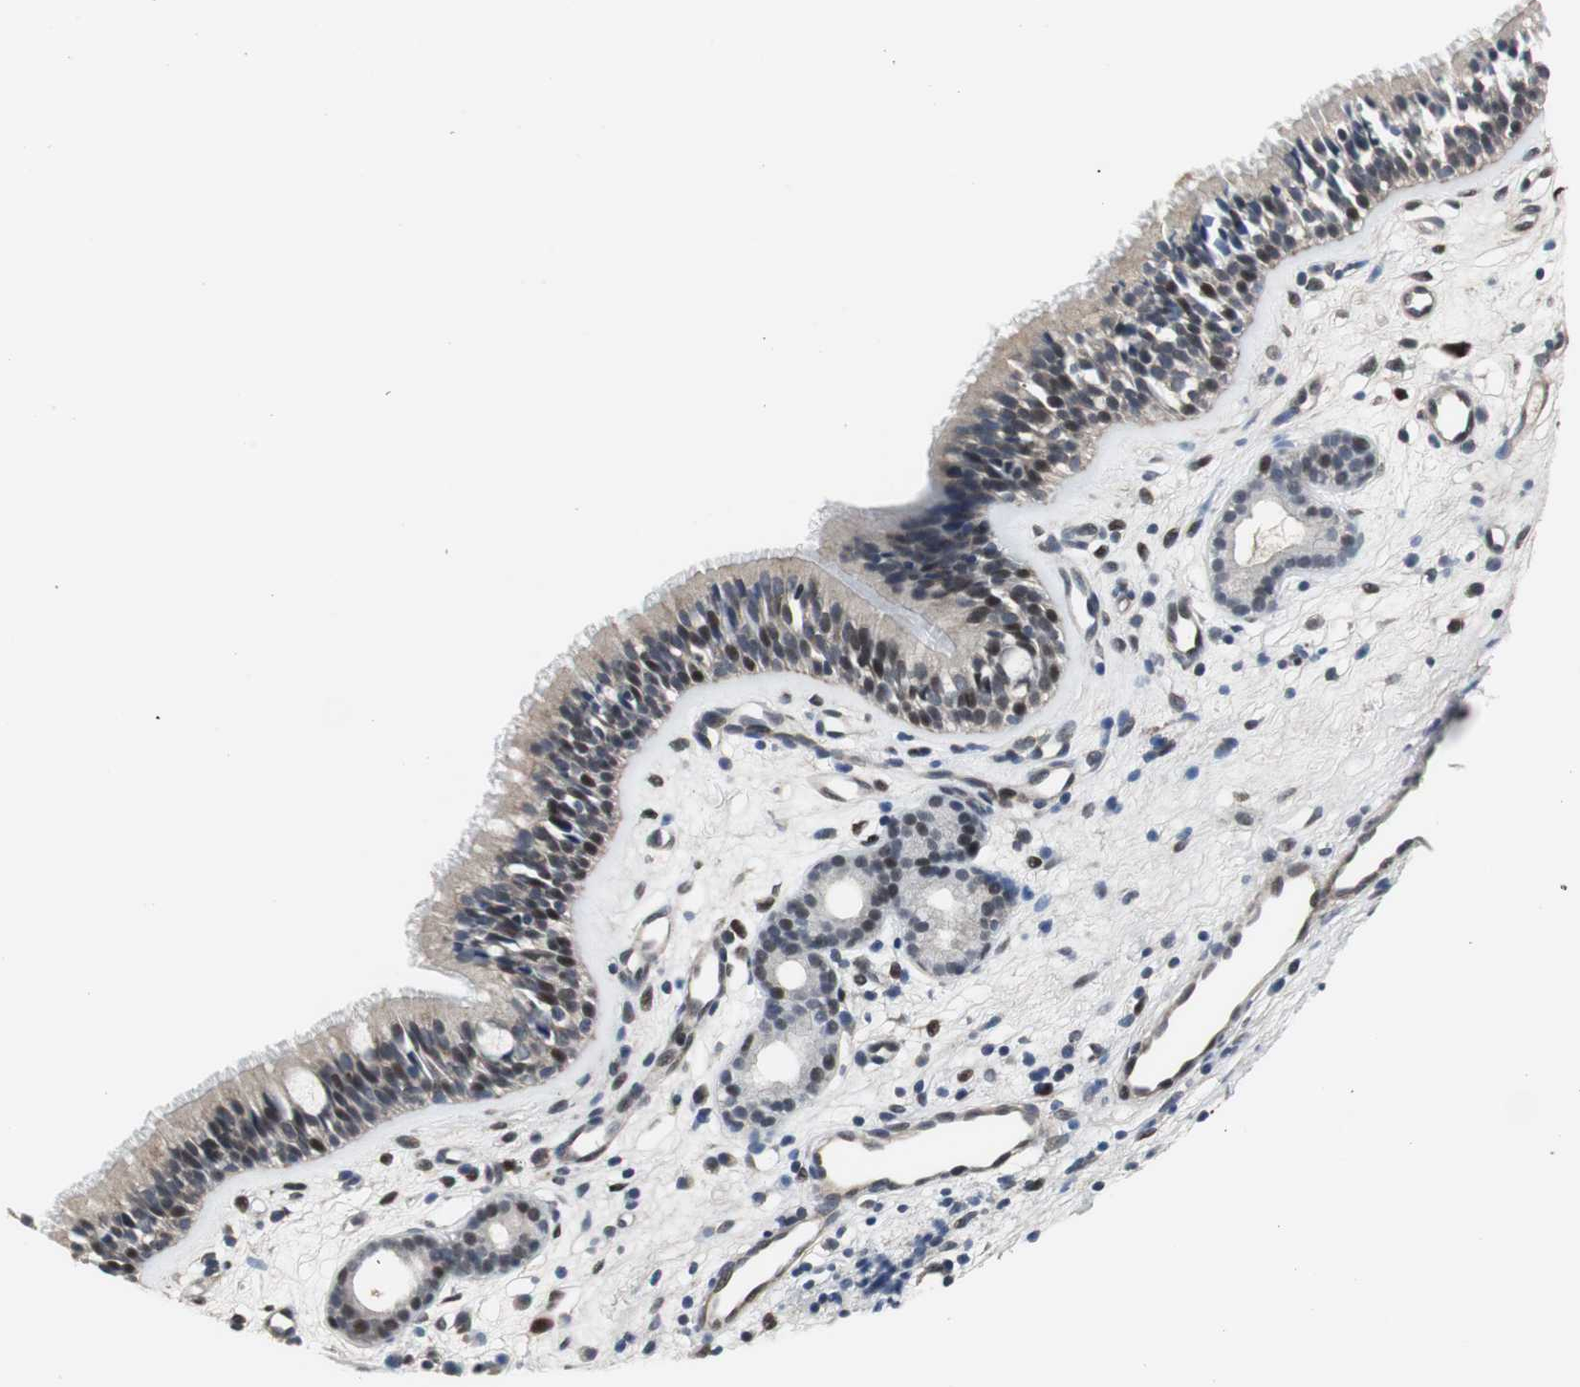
{"staining": {"intensity": "weak", "quantity": "25%-75%", "location": "cytoplasmic/membranous,nuclear"}, "tissue": "nasopharynx", "cell_type": "Respiratory epithelial cells", "image_type": "normal", "snomed": [{"axis": "morphology", "description": "Normal tissue, NOS"}, {"axis": "topography", "description": "Nasopharynx"}], "caption": "This micrograph exhibits immunohistochemistry (IHC) staining of normal human nasopharynx, with low weak cytoplasmic/membranous,nuclear expression in approximately 25%-75% of respiratory epithelial cells.", "gene": "PFDN1", "patient": {"sex": "female", "age": 78}}